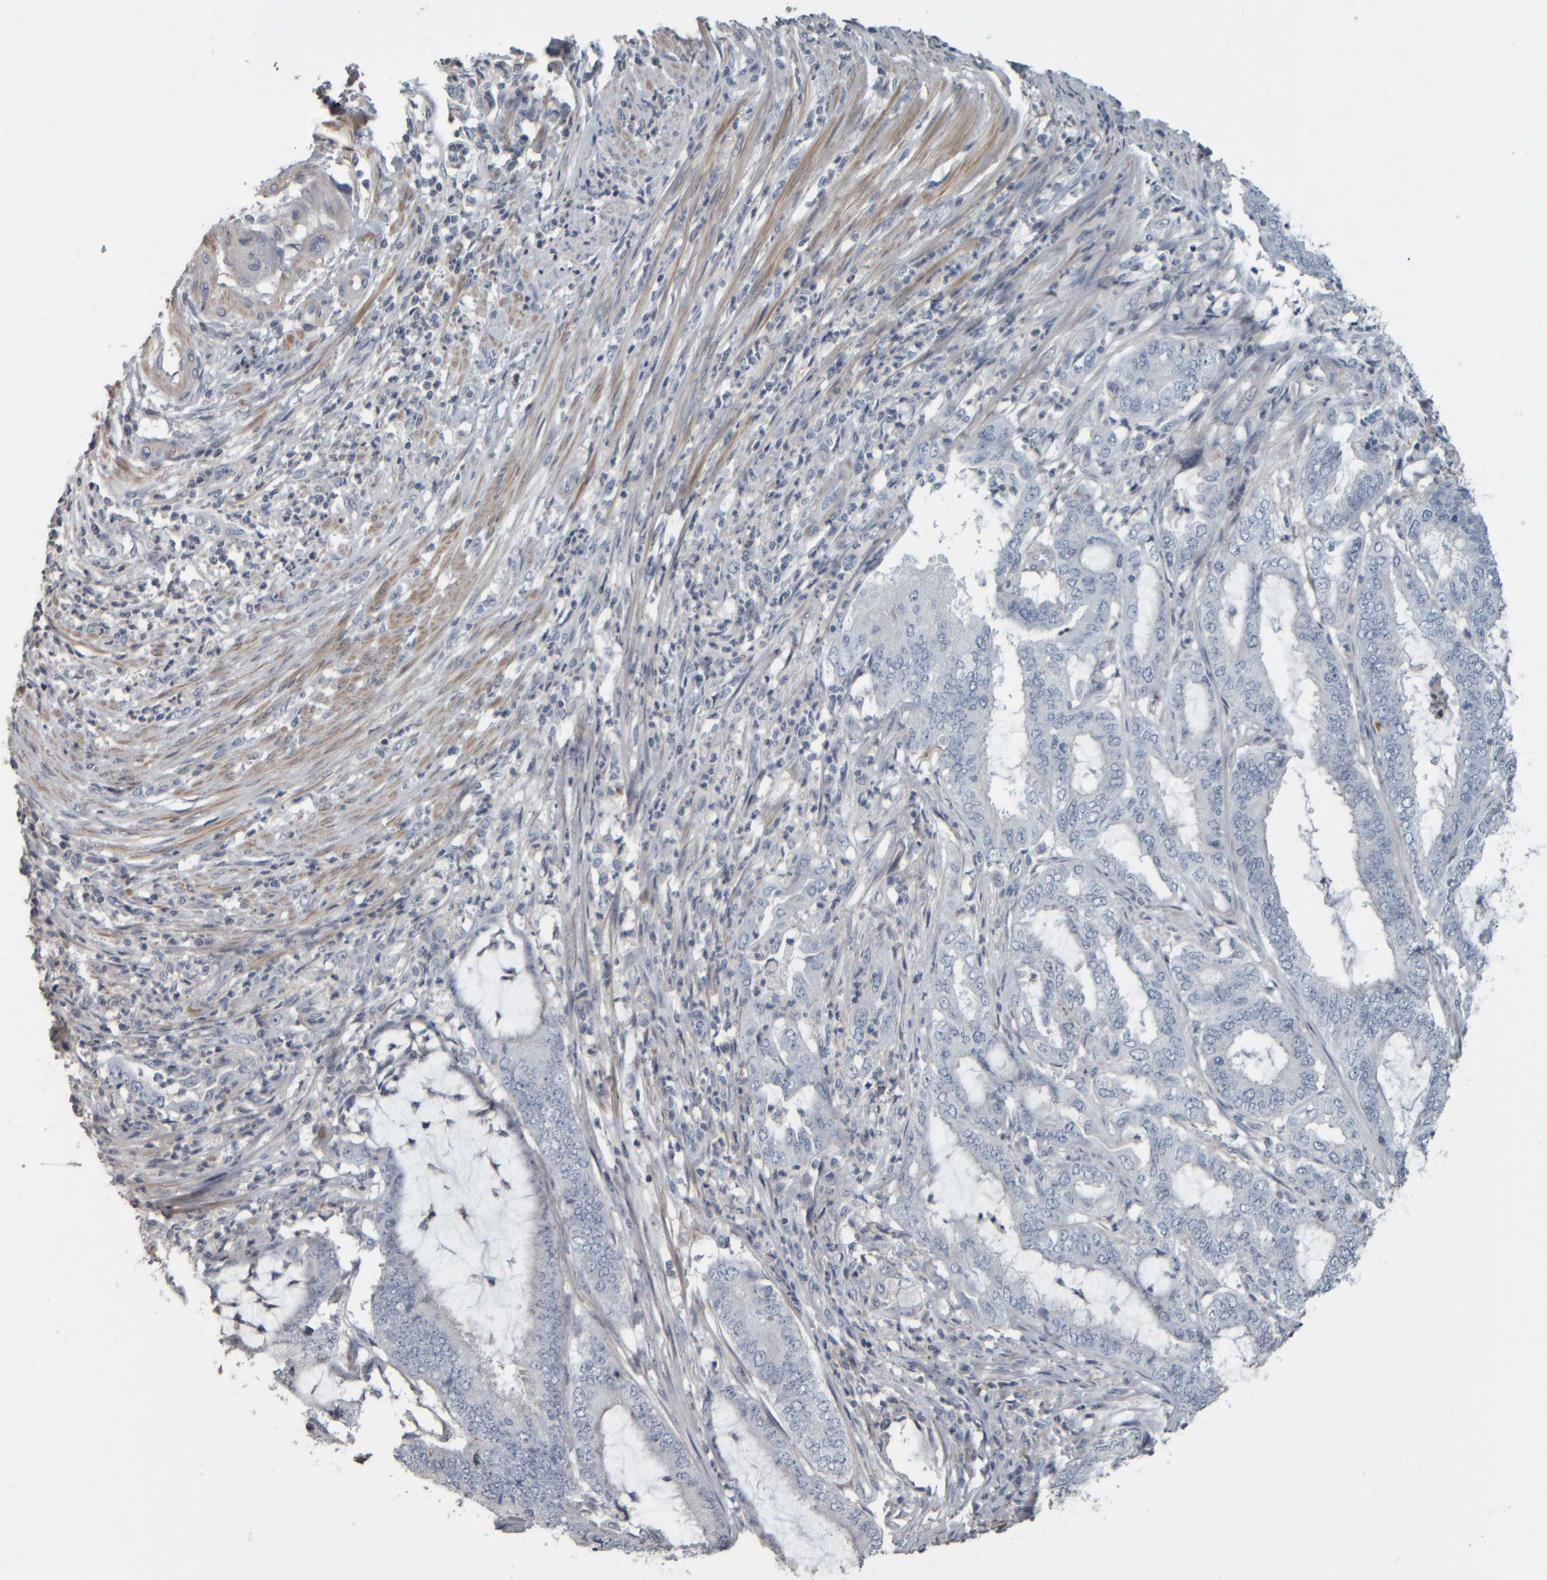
{"staining": {"intensity": "negative", "quantity": "none", "location": "none"}, "tissue": "endometrial cancer", "cell_type": "Tumor cells", "image_type": "cancer", "snomed": [{"axis": "morphology", "description": "Adenocarcinoma, NOS"}, {"axis": "topography", "description": "Endometrium"}], "caption": "Immunohistochemistry (IHC) photomicrograph of neoplastic tissue: endometrial cancer (adenocarcinoma) stained with DAB (3,3'-diaminobenzidine) shows no significant protein staining in tumor cells.", "gene": "CAVIN4", "patient": {"sex": "female", "age": 51}}